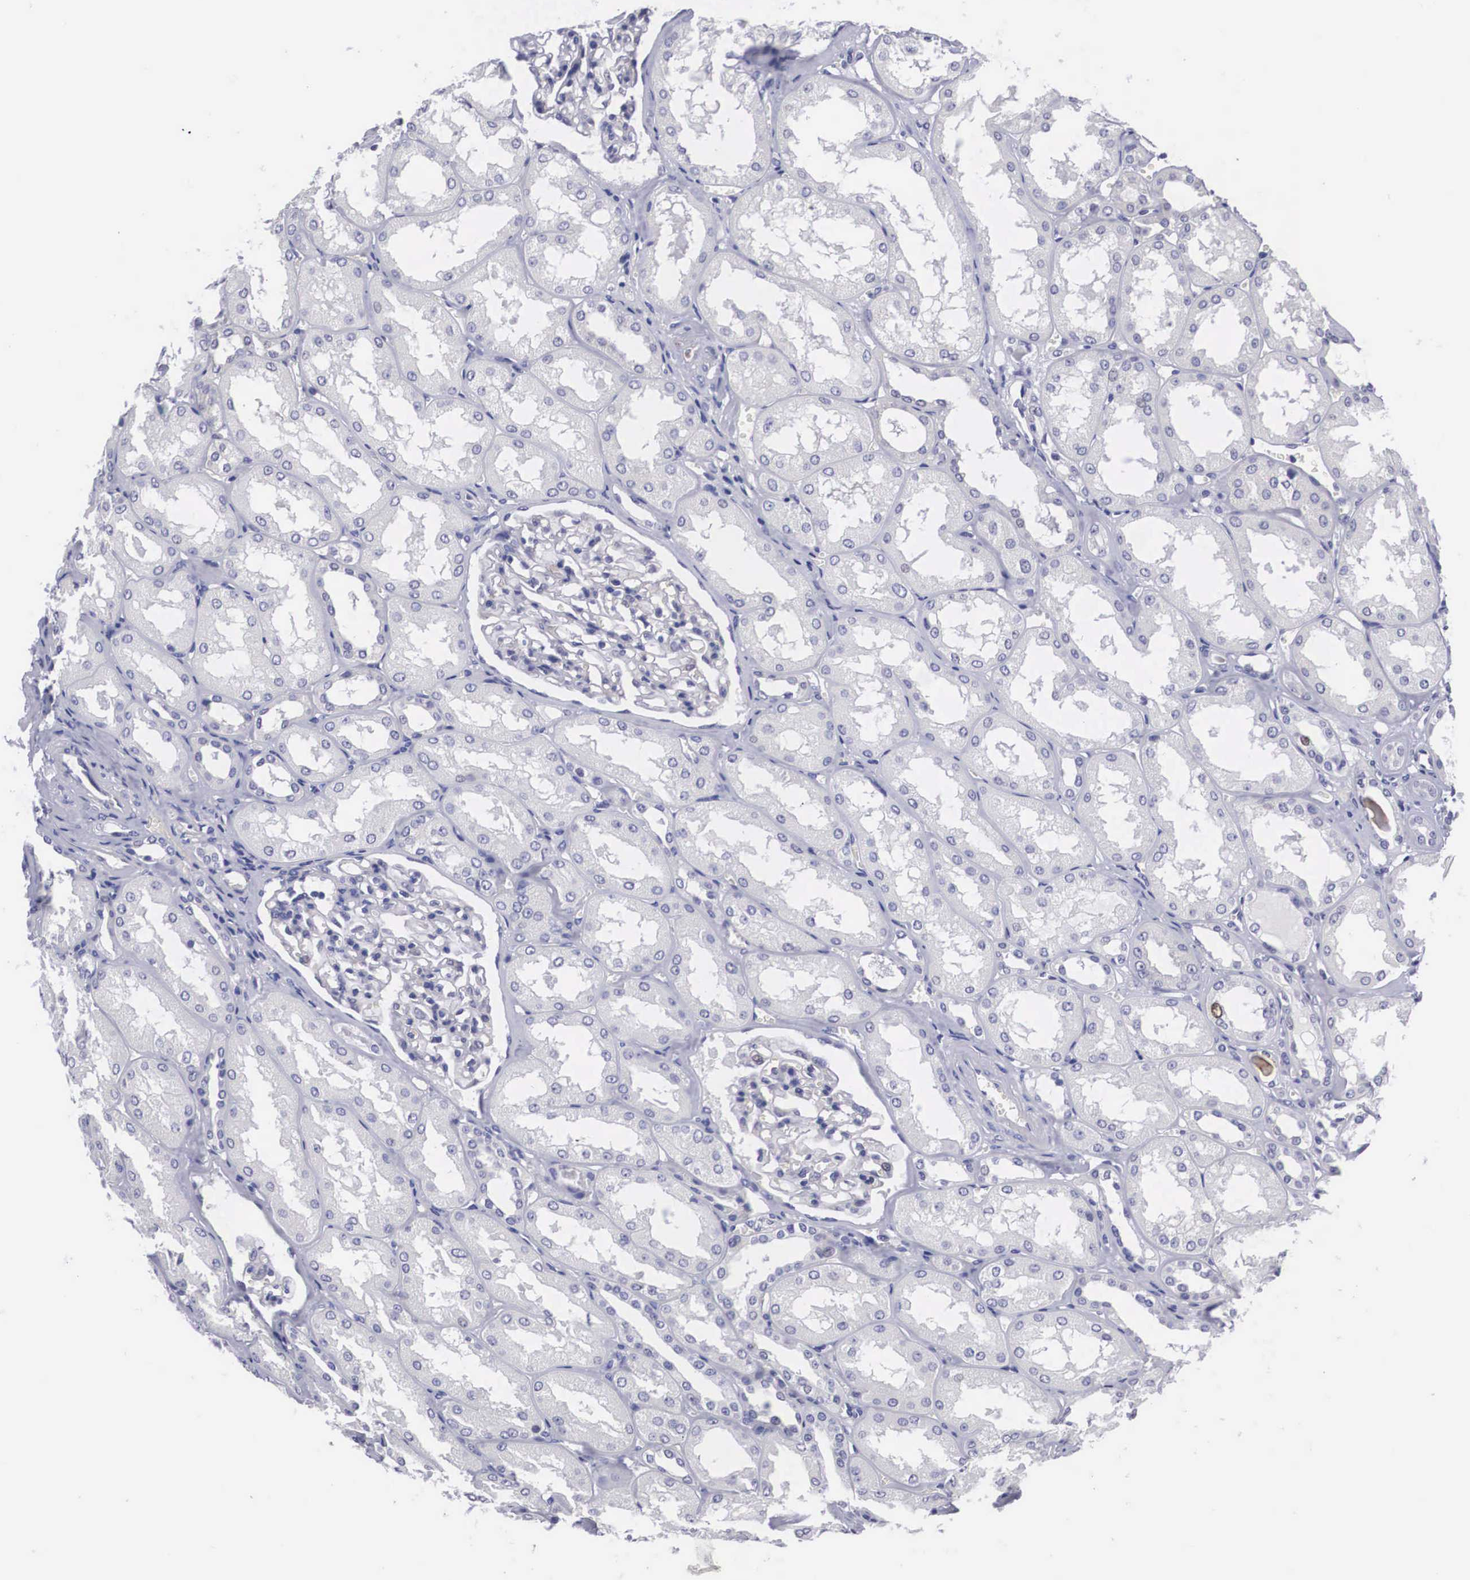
{"staining": {"intensity": "negative", "quantity": "none", "location": "none"}, "tissue": "kidney", "cell_type": "Cells in glomeruli", "image_type": "normal", "snomed": [{"axis": "morphology", "description": "Normal tissue, NOS"}, {"axis": "topography", "description": "Kidney"}], "caption": "A histopathology image of human kidney is negative for staining in cells in glomeruli. The staining was performed using DAB to visualize the protein expression in brown, while the nuclei were stained in blue with hematoxylin (Magnification: 20x).", "gene": "MAST4", "patient": {"sex": "male", "age": 61}}